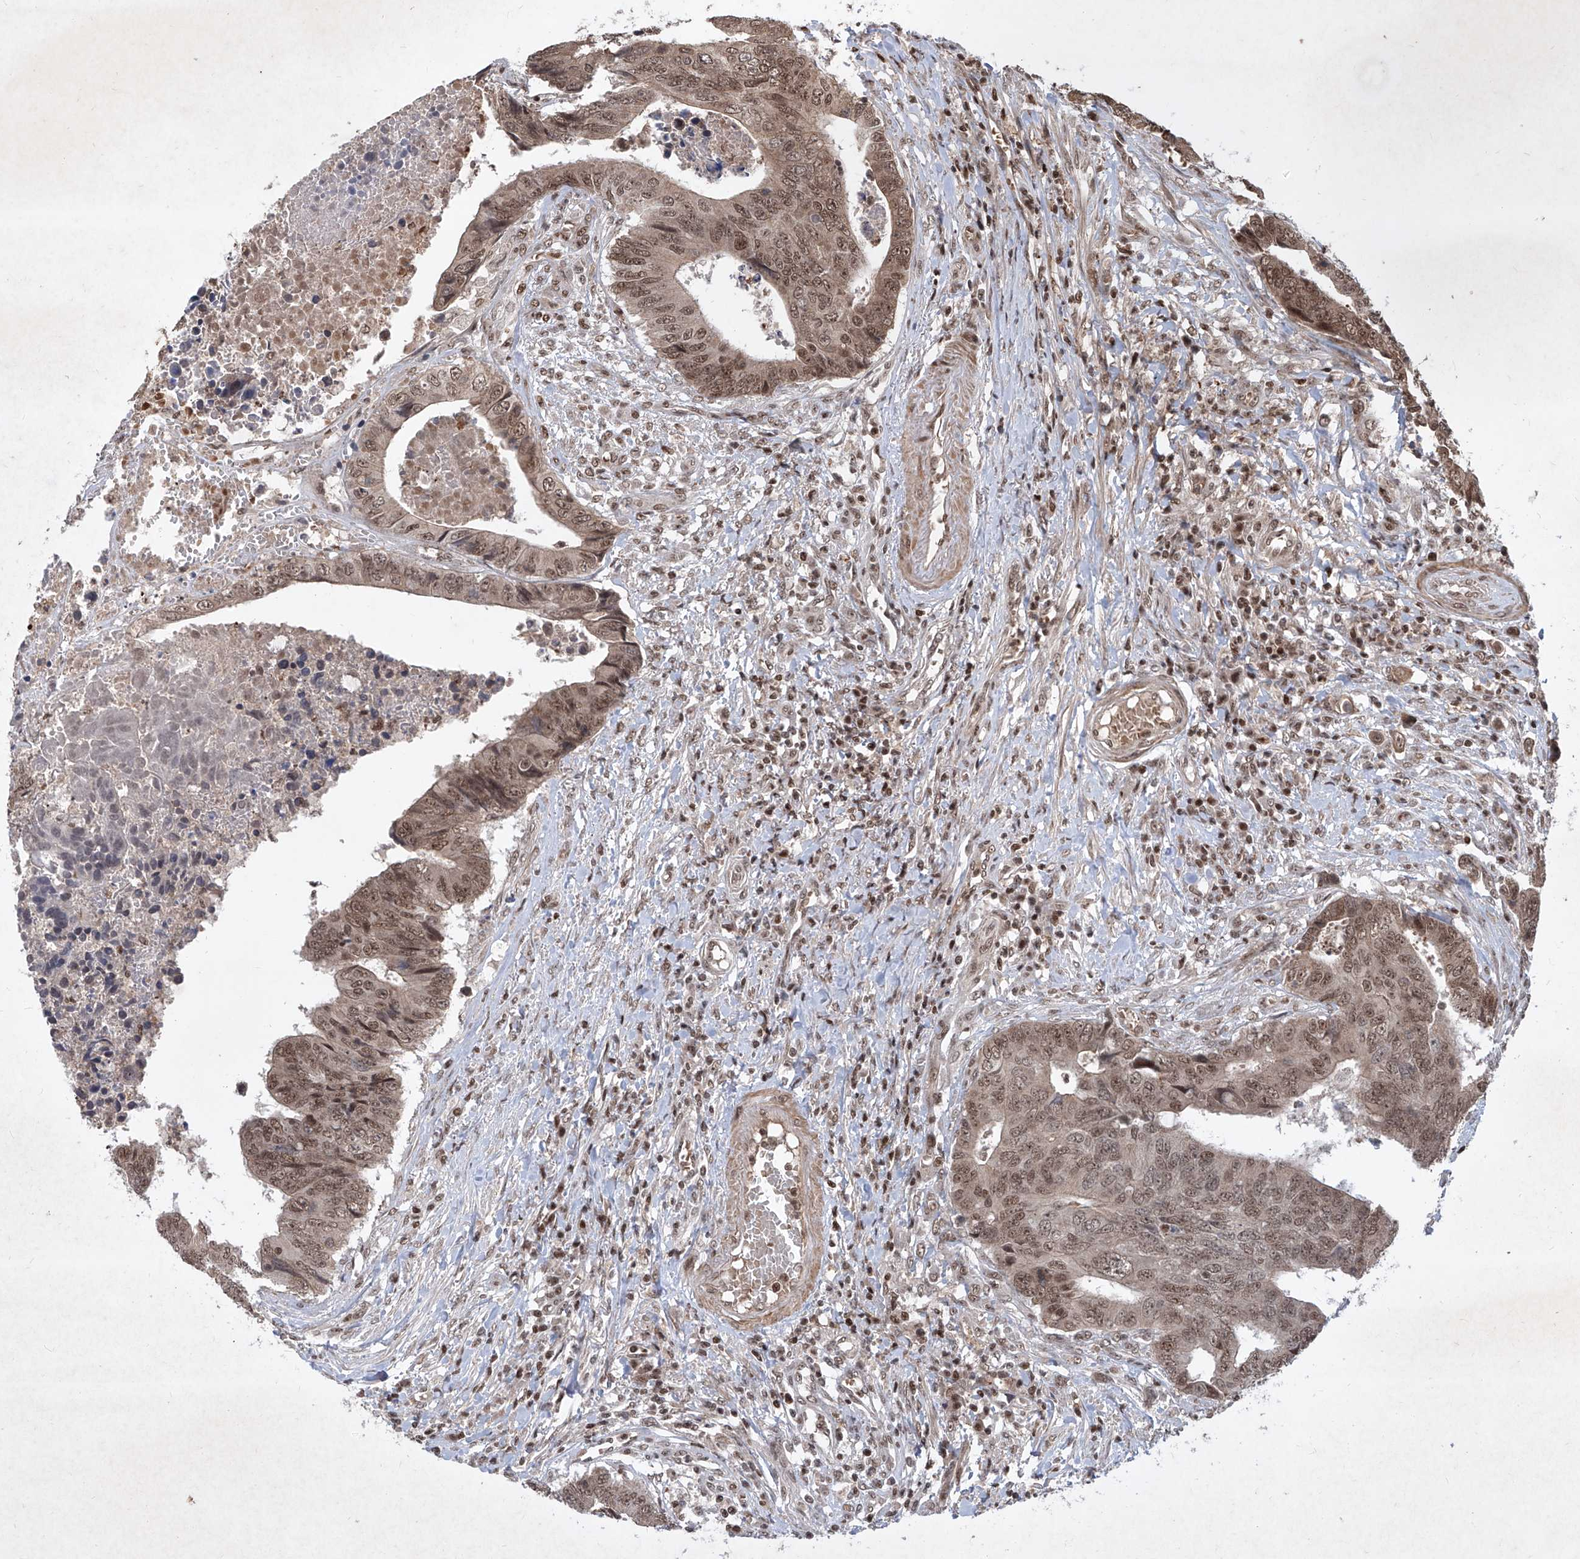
{"staining": {"intensity": "moderate", "quantity": ">75%", "location": "cytoplasmic/membranous,nuclear"}, "tissue": "colorectal cancer", "cell_type": "Tumor cells", "image_type": "cancer", "snomed": [{"axis": "morphology", "description": "Adenocarcinoma, NOS"}, {"axis": "topography", "description": "Rectum"}], "caption": "Colorectal cancer was stained to show a protein in brown. There is medium levels of moderate cytoplasmic/membranous and nuclear expression in about >75% of tumor cells.", "gene": "IRF2", "patient": {"sex": "male", "age": 84}}